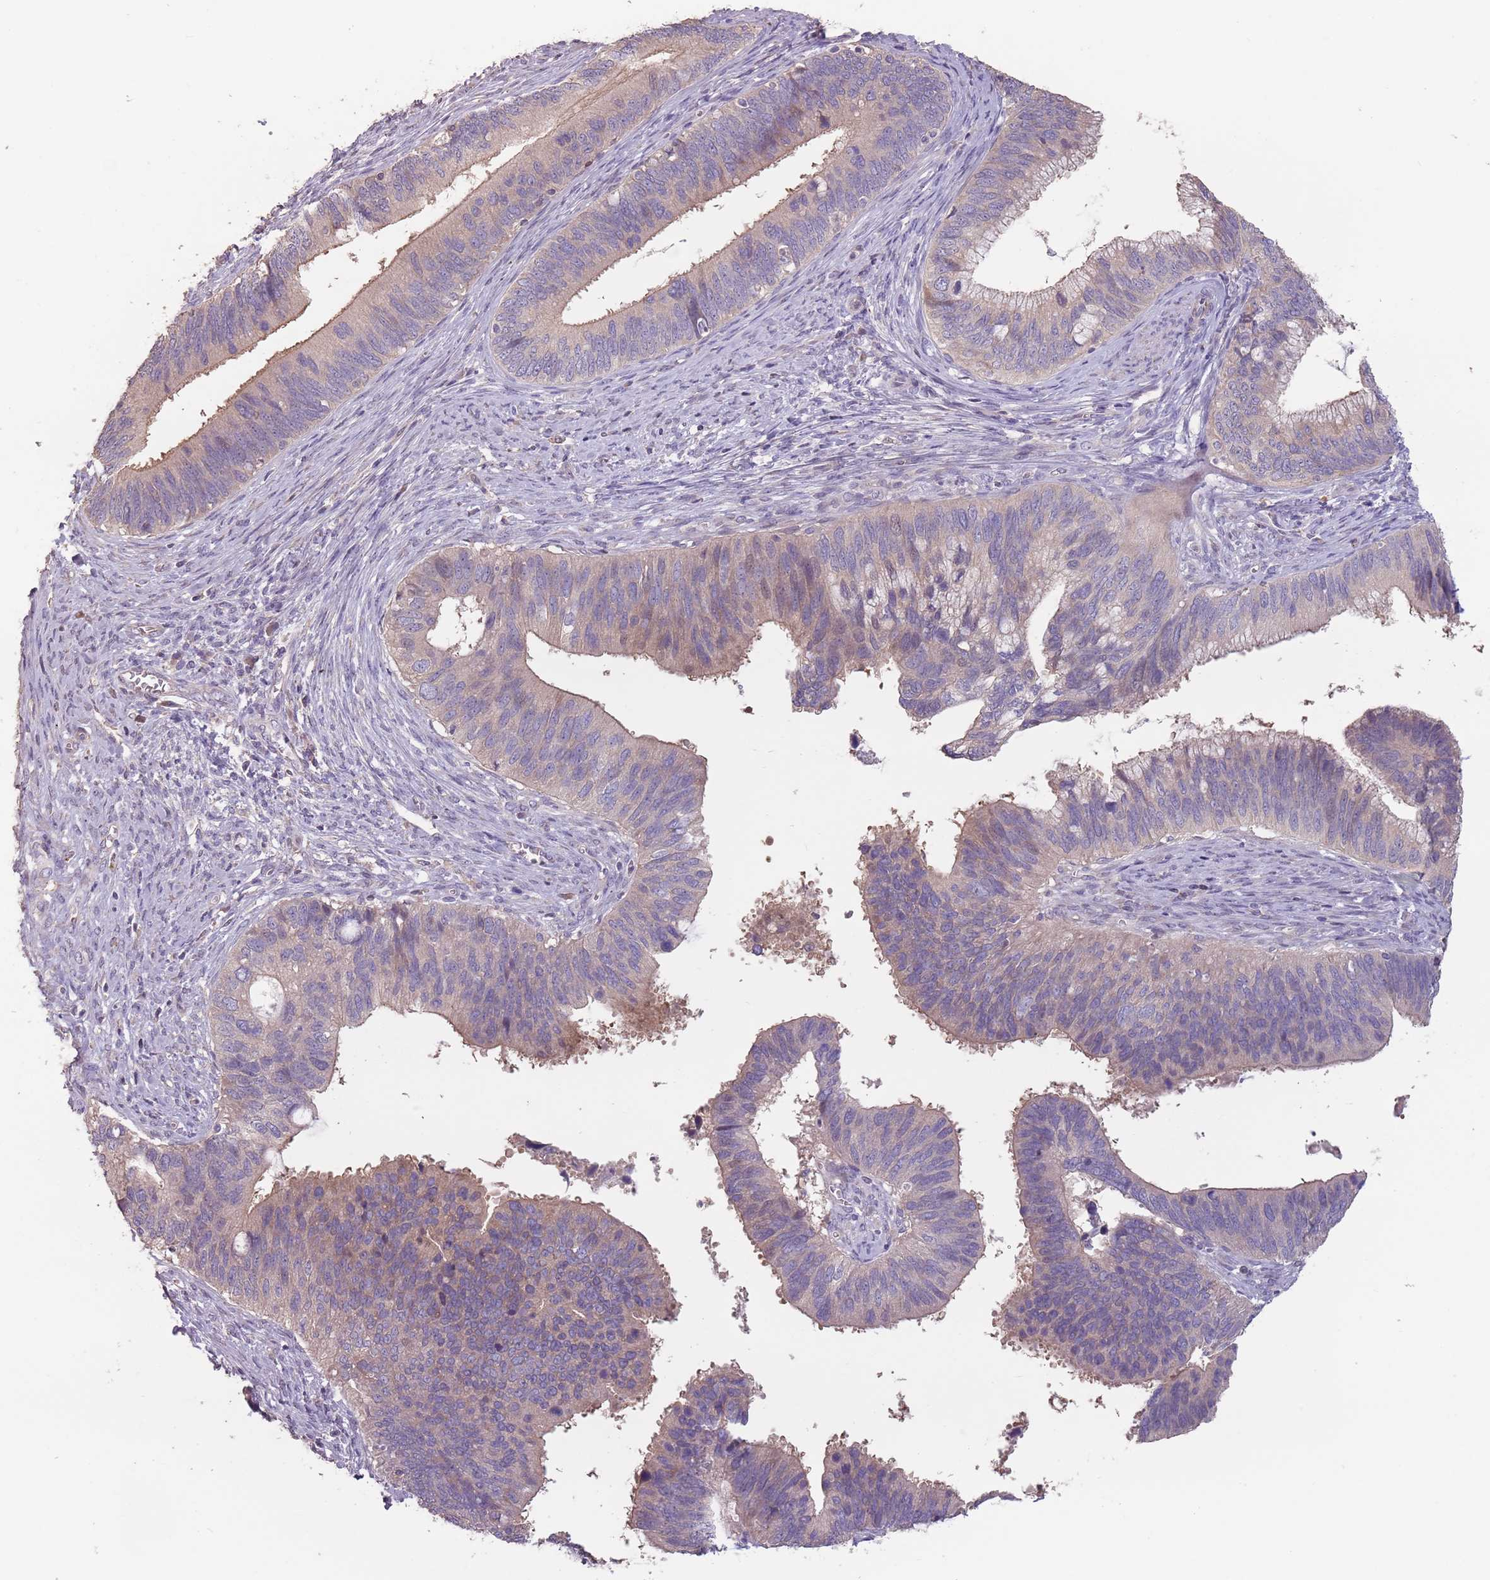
{"staining": {"intensity": "weak", "quantity": "25%-75%", "location": "cytoplasmic/membranous"}, "tissue": "cervical cancer", "cell_type": "Tumor cells", "image_type": "cancer", "snomed": [{"axis": "morphology", "description": "Adenocarcinoma, NOS"}, {"axis": "topography", "description": "Cervix"}], "caption": "Cervical adenocarcinoma was stained to show a protein in brown. There is low levels of weak cytoplasmic/membranous staining in about 25%-75% of tumor cells.", "gene": "MBD3L1", "patient": {"sex": "female", "age": 42}}